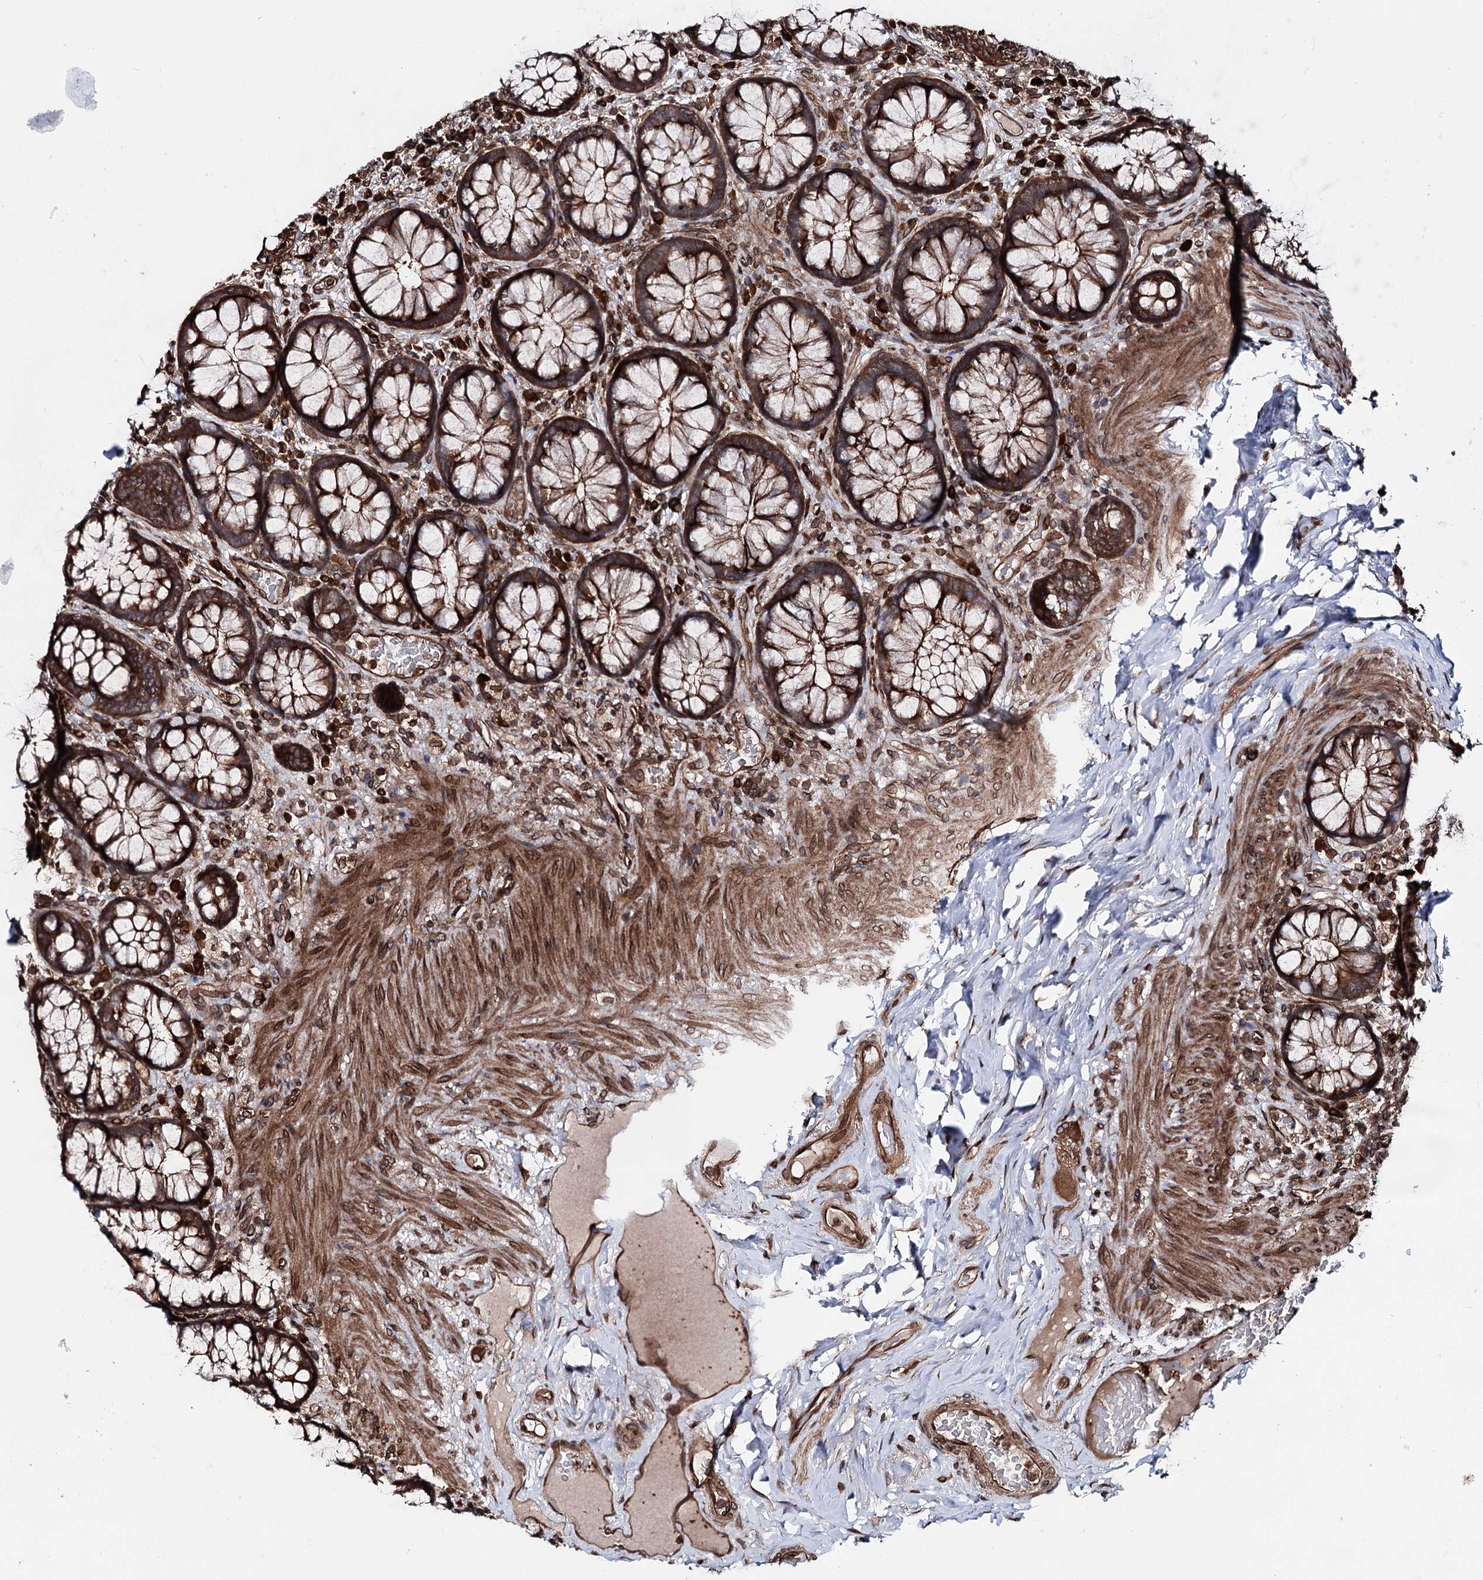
{"staining": {"intensity": "strong", "quantity": ">75%", "location": "cytoplasmic/membranous"}, "tissue": "rectum", "cell_type": "Glandular cells", "image_type": "normal", "snomed": [{"axis": "morphology", "description": "Normal tissue, NOS"}, {"axis": "topography", "description": "Rectum"}], "caption": "IHC histopathology image of benign rectum: human rectum stained using immunohistochemistry (IHC) reveals high levels of strong protein expression localized specifically in the cytoplasmic/membranous of glandular cells, appearing as a cytoplasmic/membranous brown color.", "gene": "FGFR1OP2", "patient": {"sex": "male", "age": 83}}